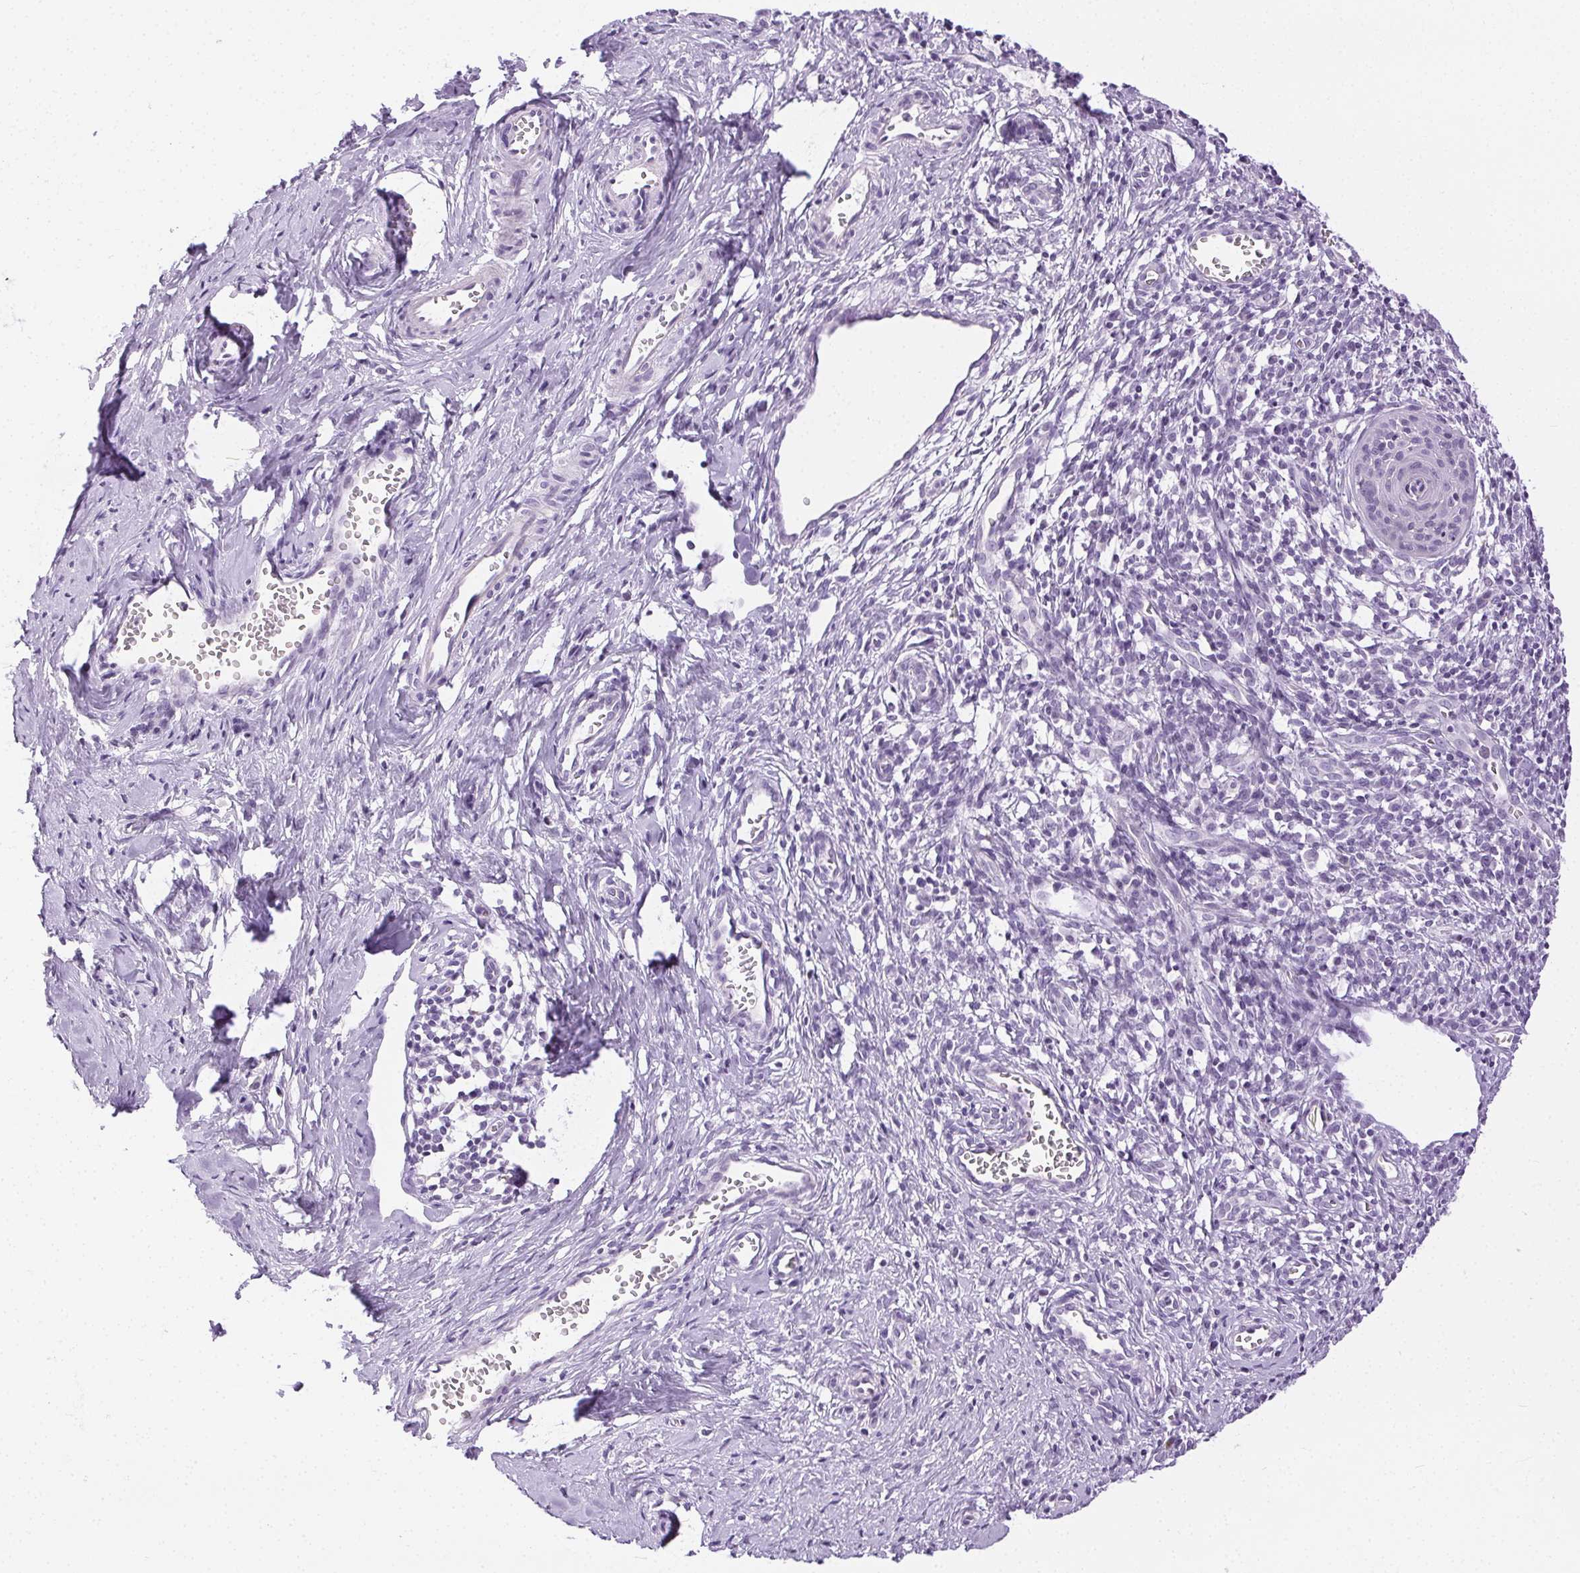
{"staining": {"intensity": "negative", "quantity": "none", "location": "none"}, "tissue": "cervical cancer", "cell_type": "Tumor cells", "image_type": "cancer", "snomed": [{"axis": "morphology", "description": "Squamous cell carcinoma, NOS"}, {"axis": "topography", "description": "Cervix"}], "caption": "The IHC photomicrograph has no significant staining in tumor cells of squamous cell carcinoma (cervical) tissue.", "gene": "C20orf85", "patient": {"sex": "female", "age": 52}}